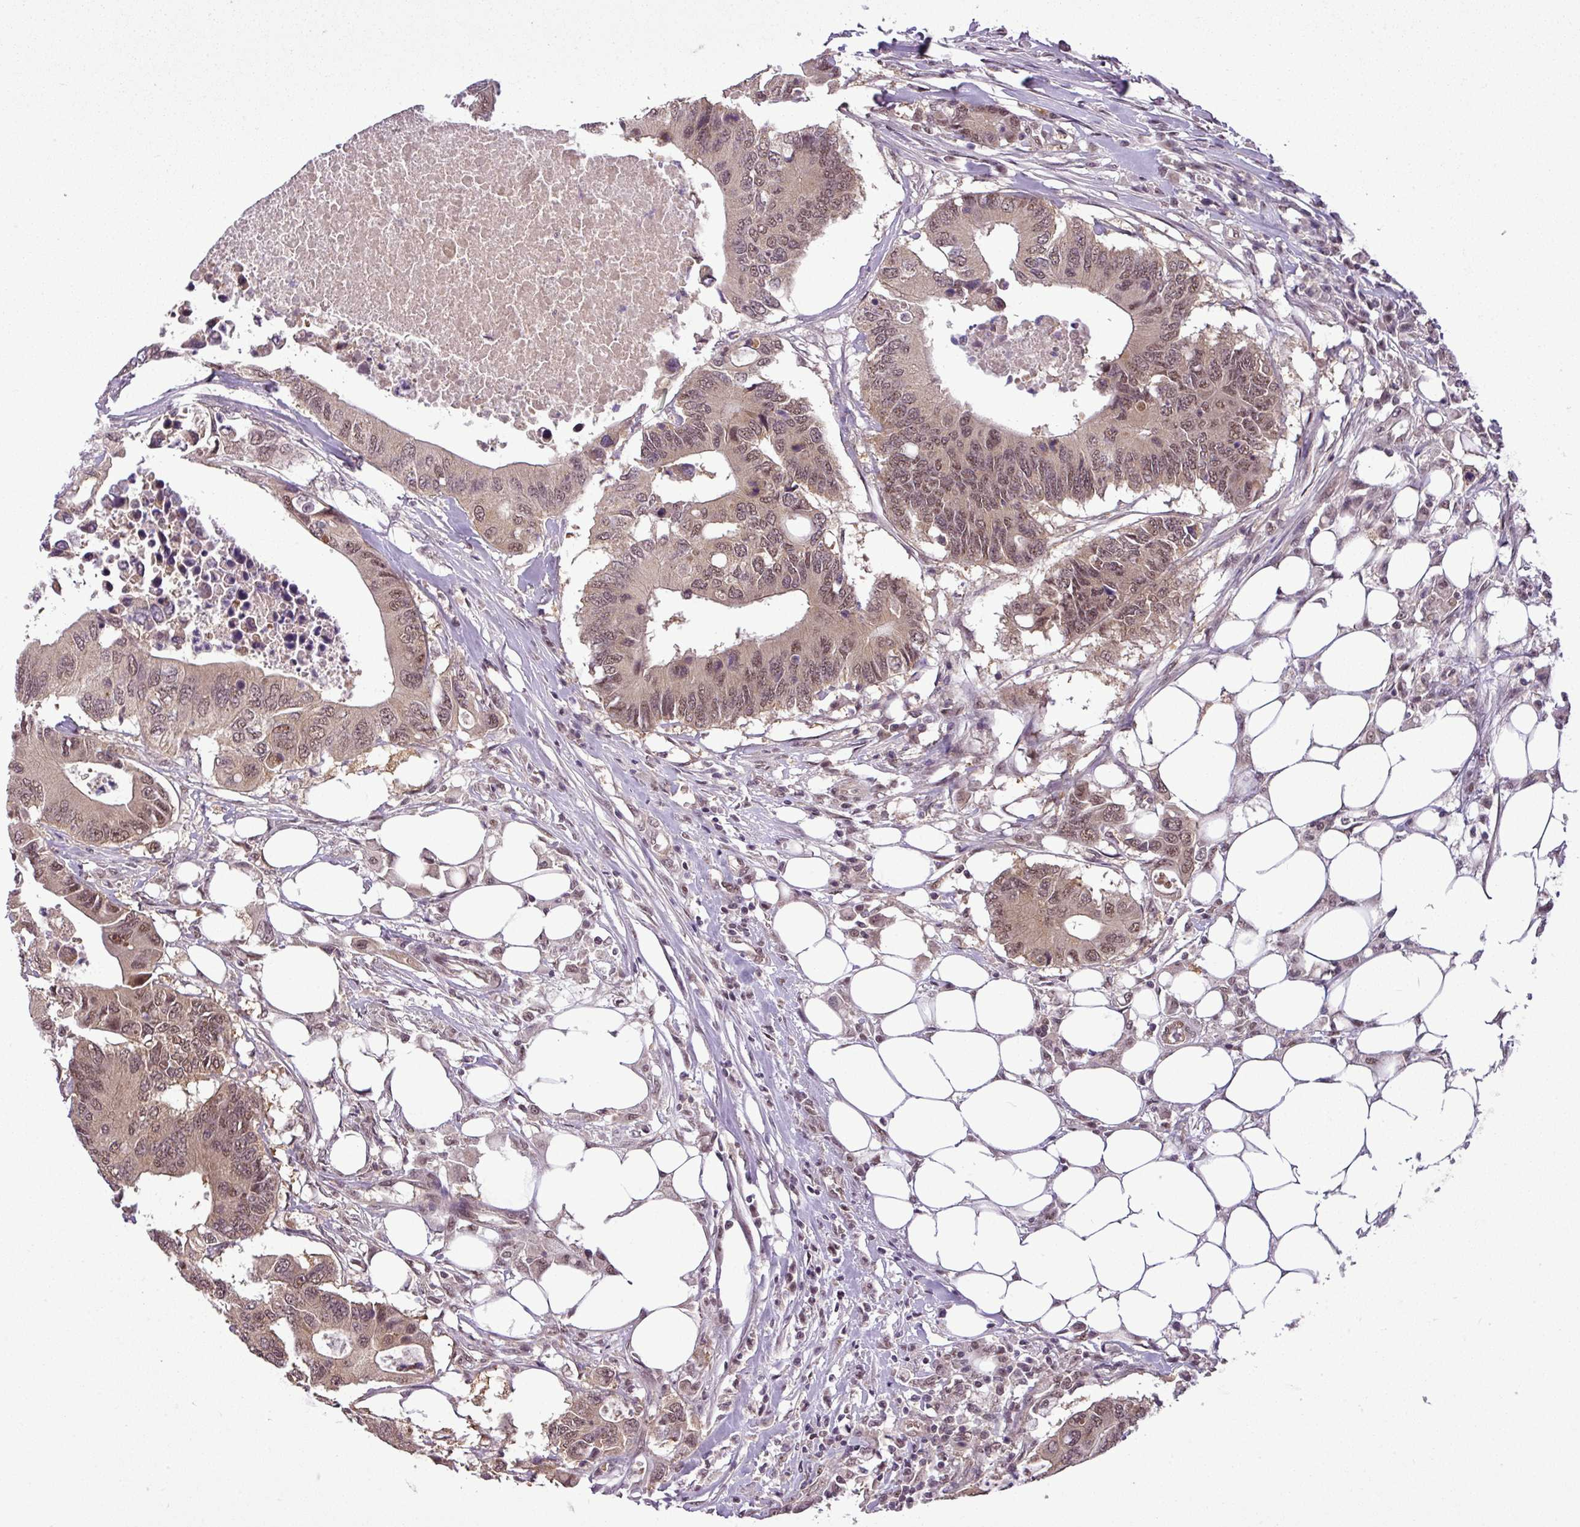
{"staining": {"intensity": "moderate", "quantity": ">75%", "location": "nuclear"}, "tissue": "colorectal cancer", "cell_type": "Tumor cells", "image_type": "cancer", "snomed": [{"axis": "morphology", "description": "Adenocarcinoma, NOS"}, {"axis": "topography", "description": "Colon"}], "caption": "Tumor cells exhibit medium levels of moderate nuclear staining in approximately >75% of cells in colorectal cancer.", "gene": "MFHAS1", "patient": {"sex": "male", "age": 71}}